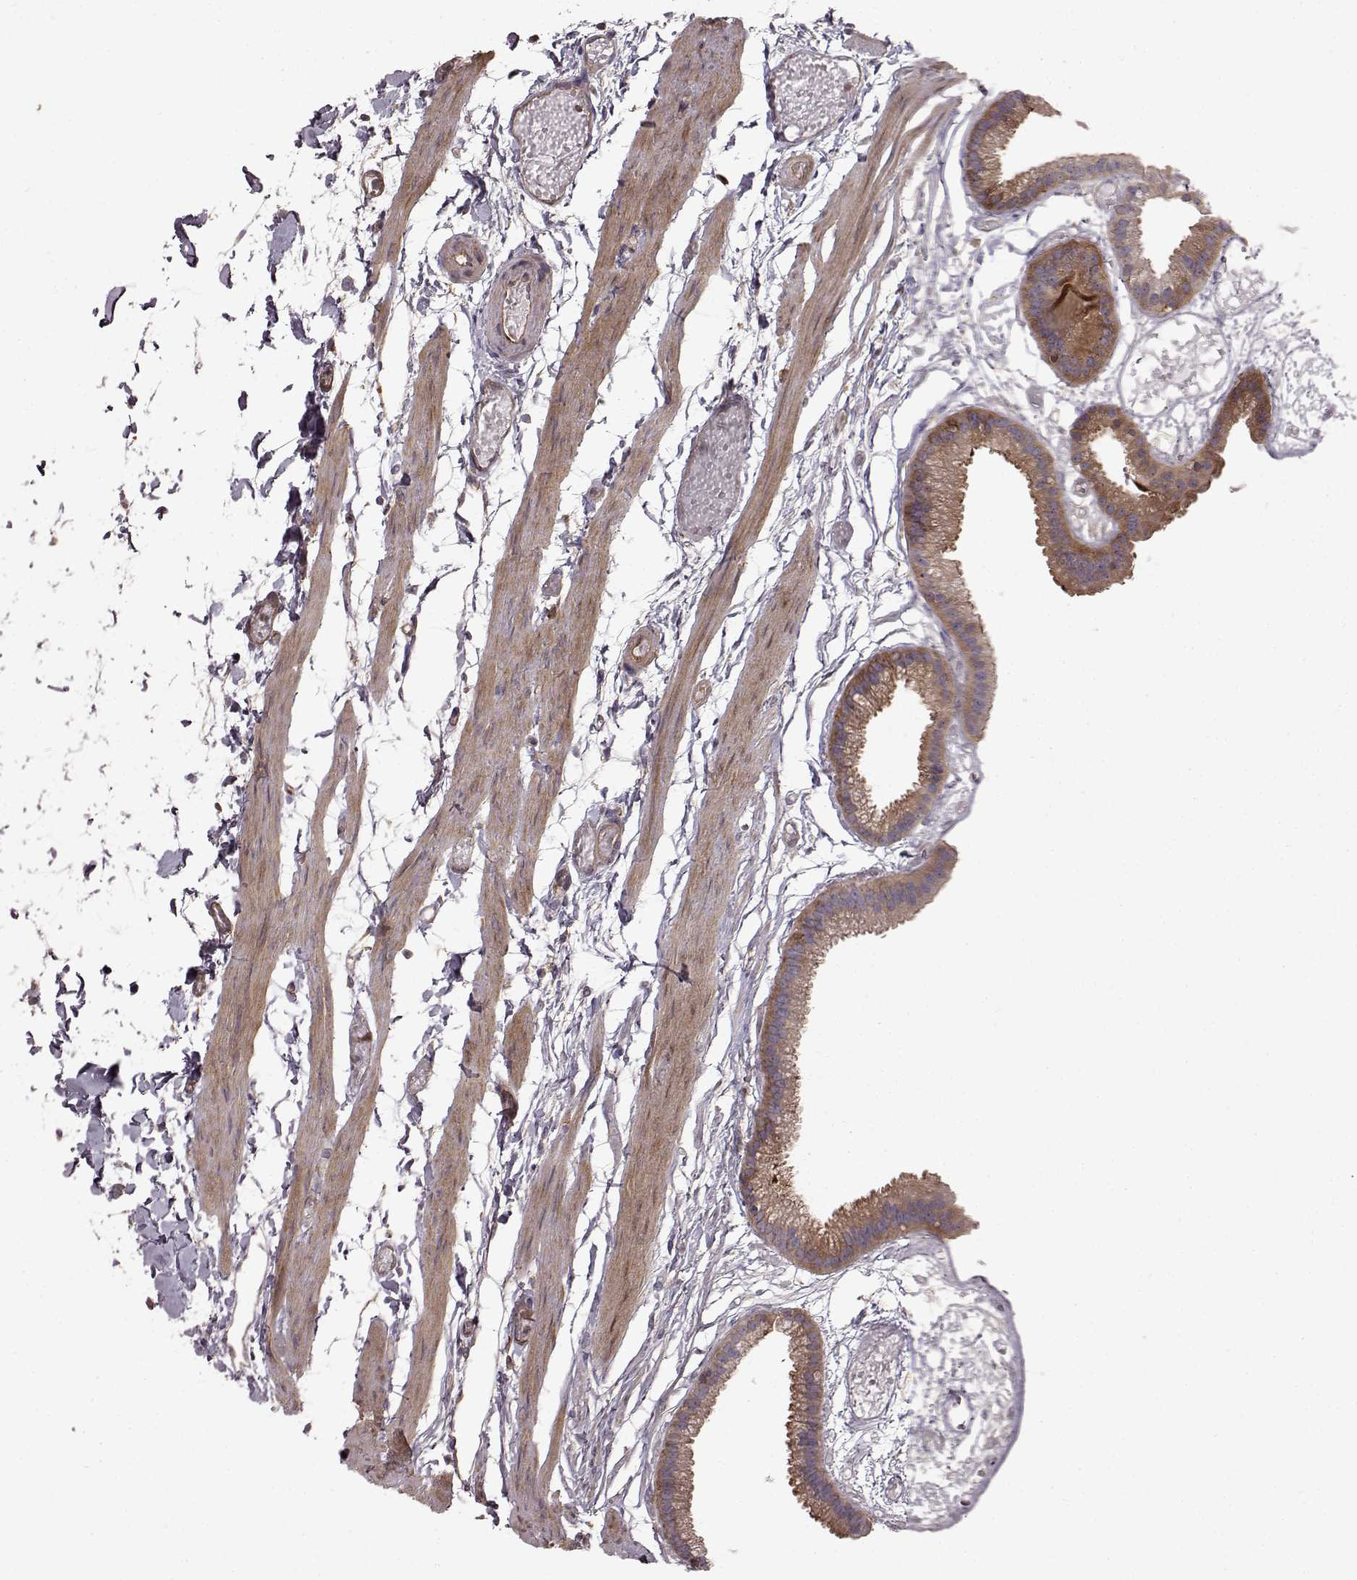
{"staining": {"intensity": "moderate", "quantity": "25%-75%", "location": "cytoplasmic/membranous"}, "tissue": "gallbladder", "cell_type": "Glandular cells", "image_type": "normal", "snomed": [{"axis": "morphology", "description": "Normal tissue, NOS"}, {"axis": "topography", "description": "Gallbladder"}], "caption": "Human gallbladder stained for a protein (brown) reveals moderate cytoplasmic/membranous positive staining in about 25%-75% of glandular cells.", "gene": "RABGAP1", "patient": {"sex": "female", "age": 45}}